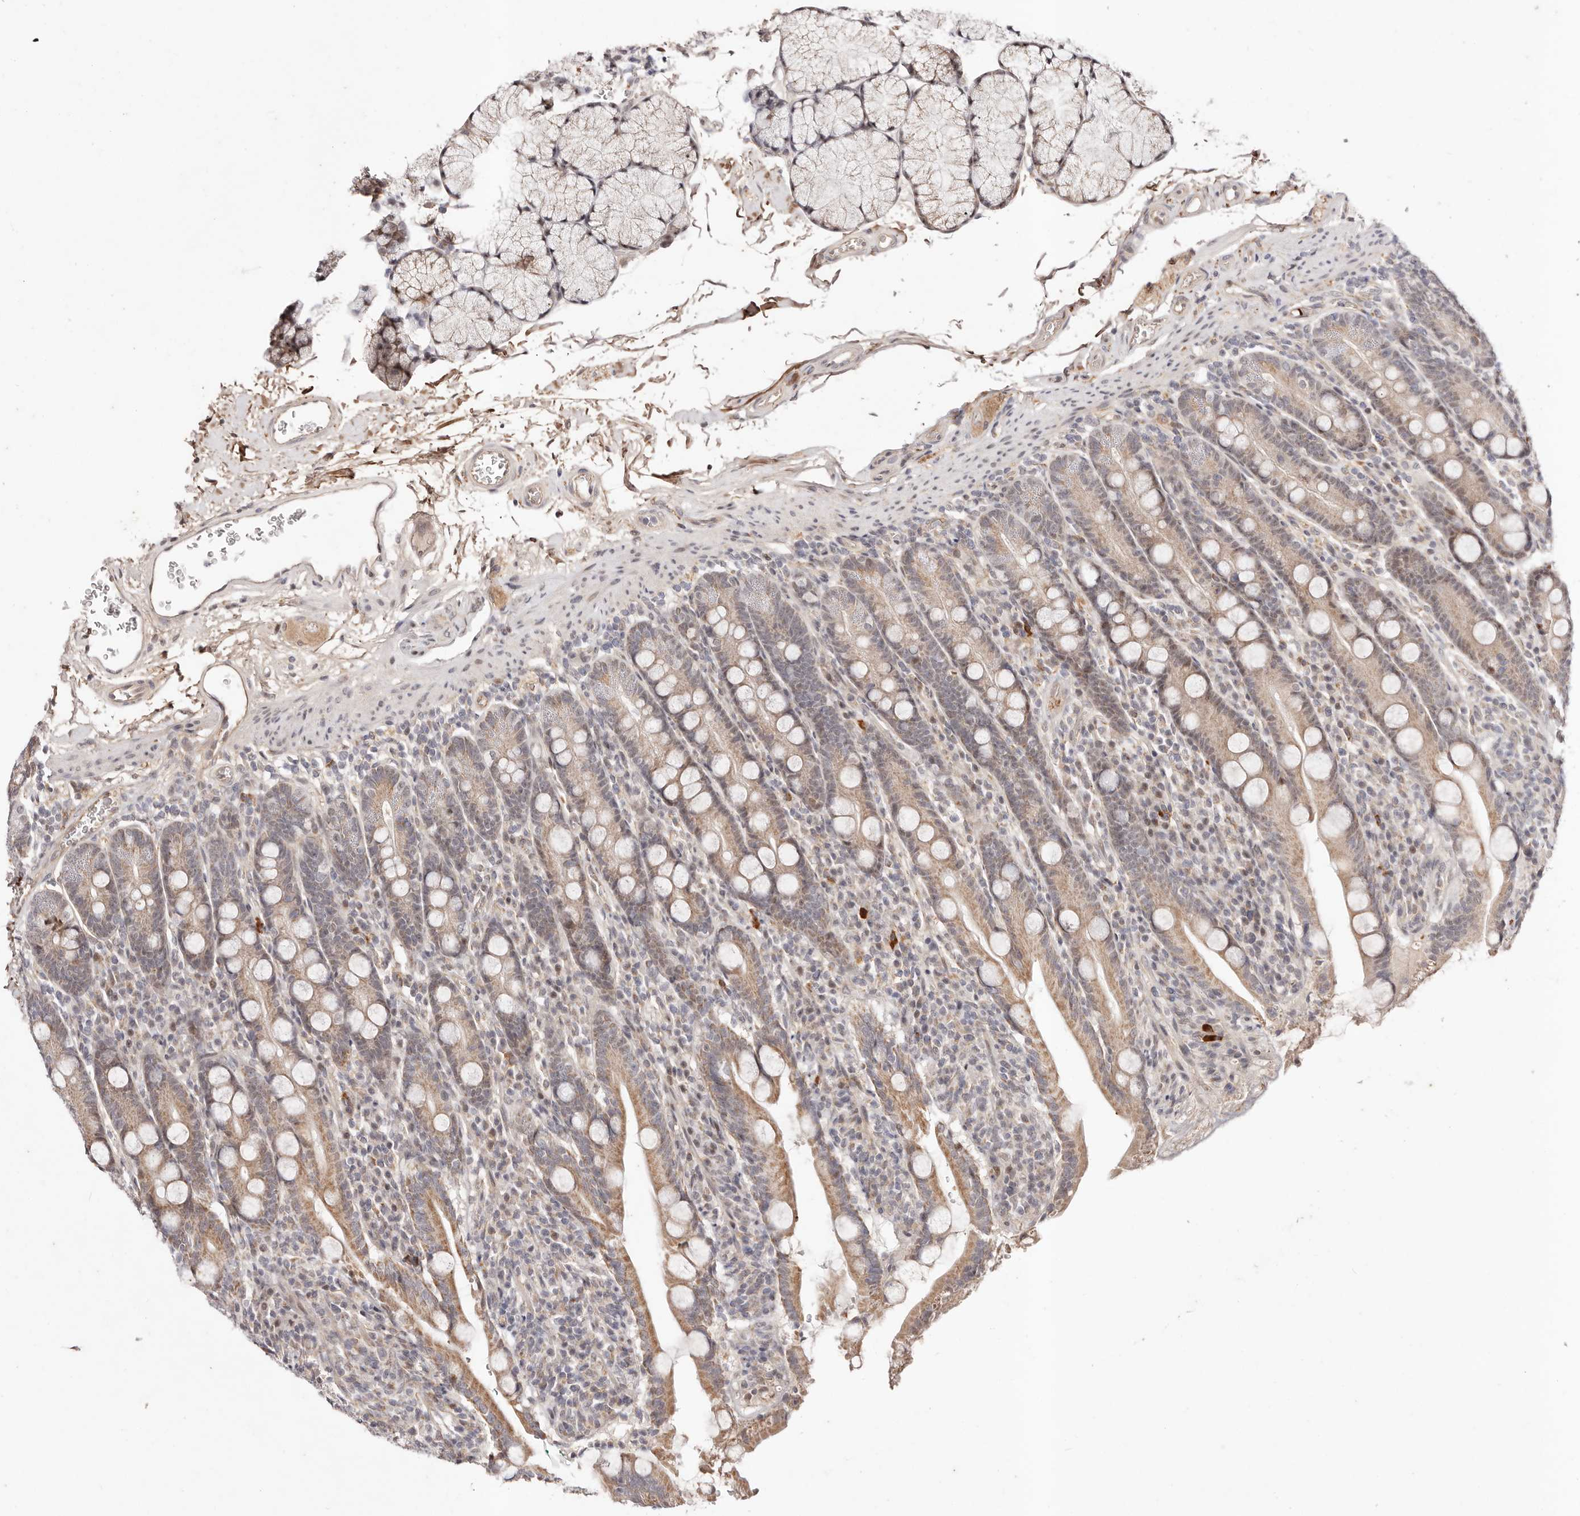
{"staining": {"intensity": "moderate", "quantity": ">75%", "location": "cytoplasmic/membranous"}, "tissue": "duodenum", "cell_type": "Glandular cells", "image_type": "normal", "snomed": [{"axis": "morphology", "description": "Normal tissue, NOS"}, {"axis": "topography", "description": "Duodenum"}], "caption": "This image reveals normal duodenum stained with immunohistochemistry to label a protein in brown. The cytoplasmic/membranous of glandular cells show moderate positivity for the protein. Nuclei are counter-stained blue.", "gene": "WRN", "patient": {"sex": "male", "age": 35}}